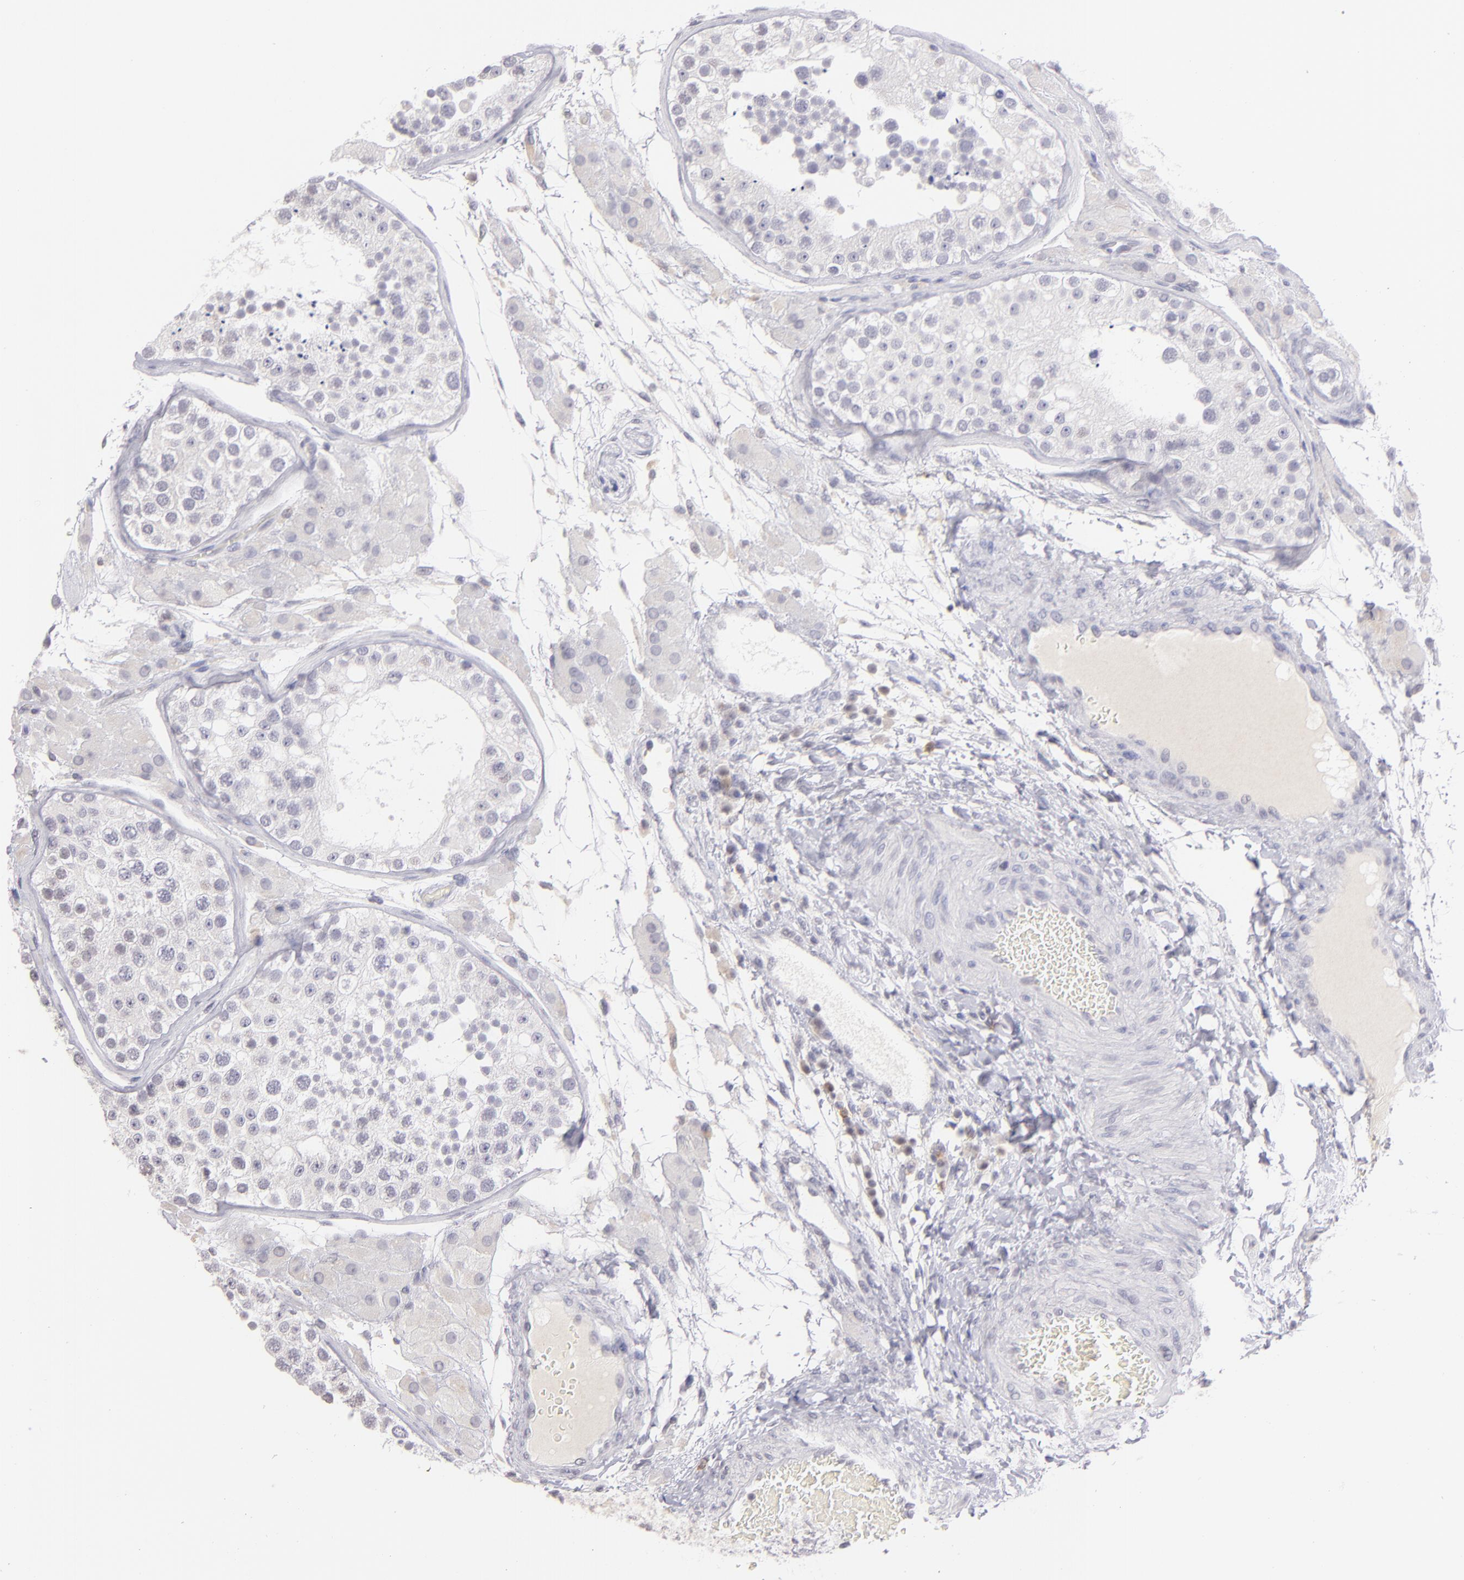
{"staining": {"intensity": "negative", "quantity": "none", "location": "none"}, "tissue": "testis", "cell_type": "Cells in seminiferous ducts", "image_type": "normal", "snomed": [{"axis": "morphology", "description": "Normal tissue, NOS"}, {"axis": "topography", "description": "Testis"}], "caption": "Immunohistochemistry (IHC) micrograph of unremarkable testis: testis stained with DAB (3,3'-diaminobenzidine) demonstrates no significant protein expression in cells in seminiferous ducts.", "gene": "IL2RA", "patient": {"sex": "male", "age": 26}}